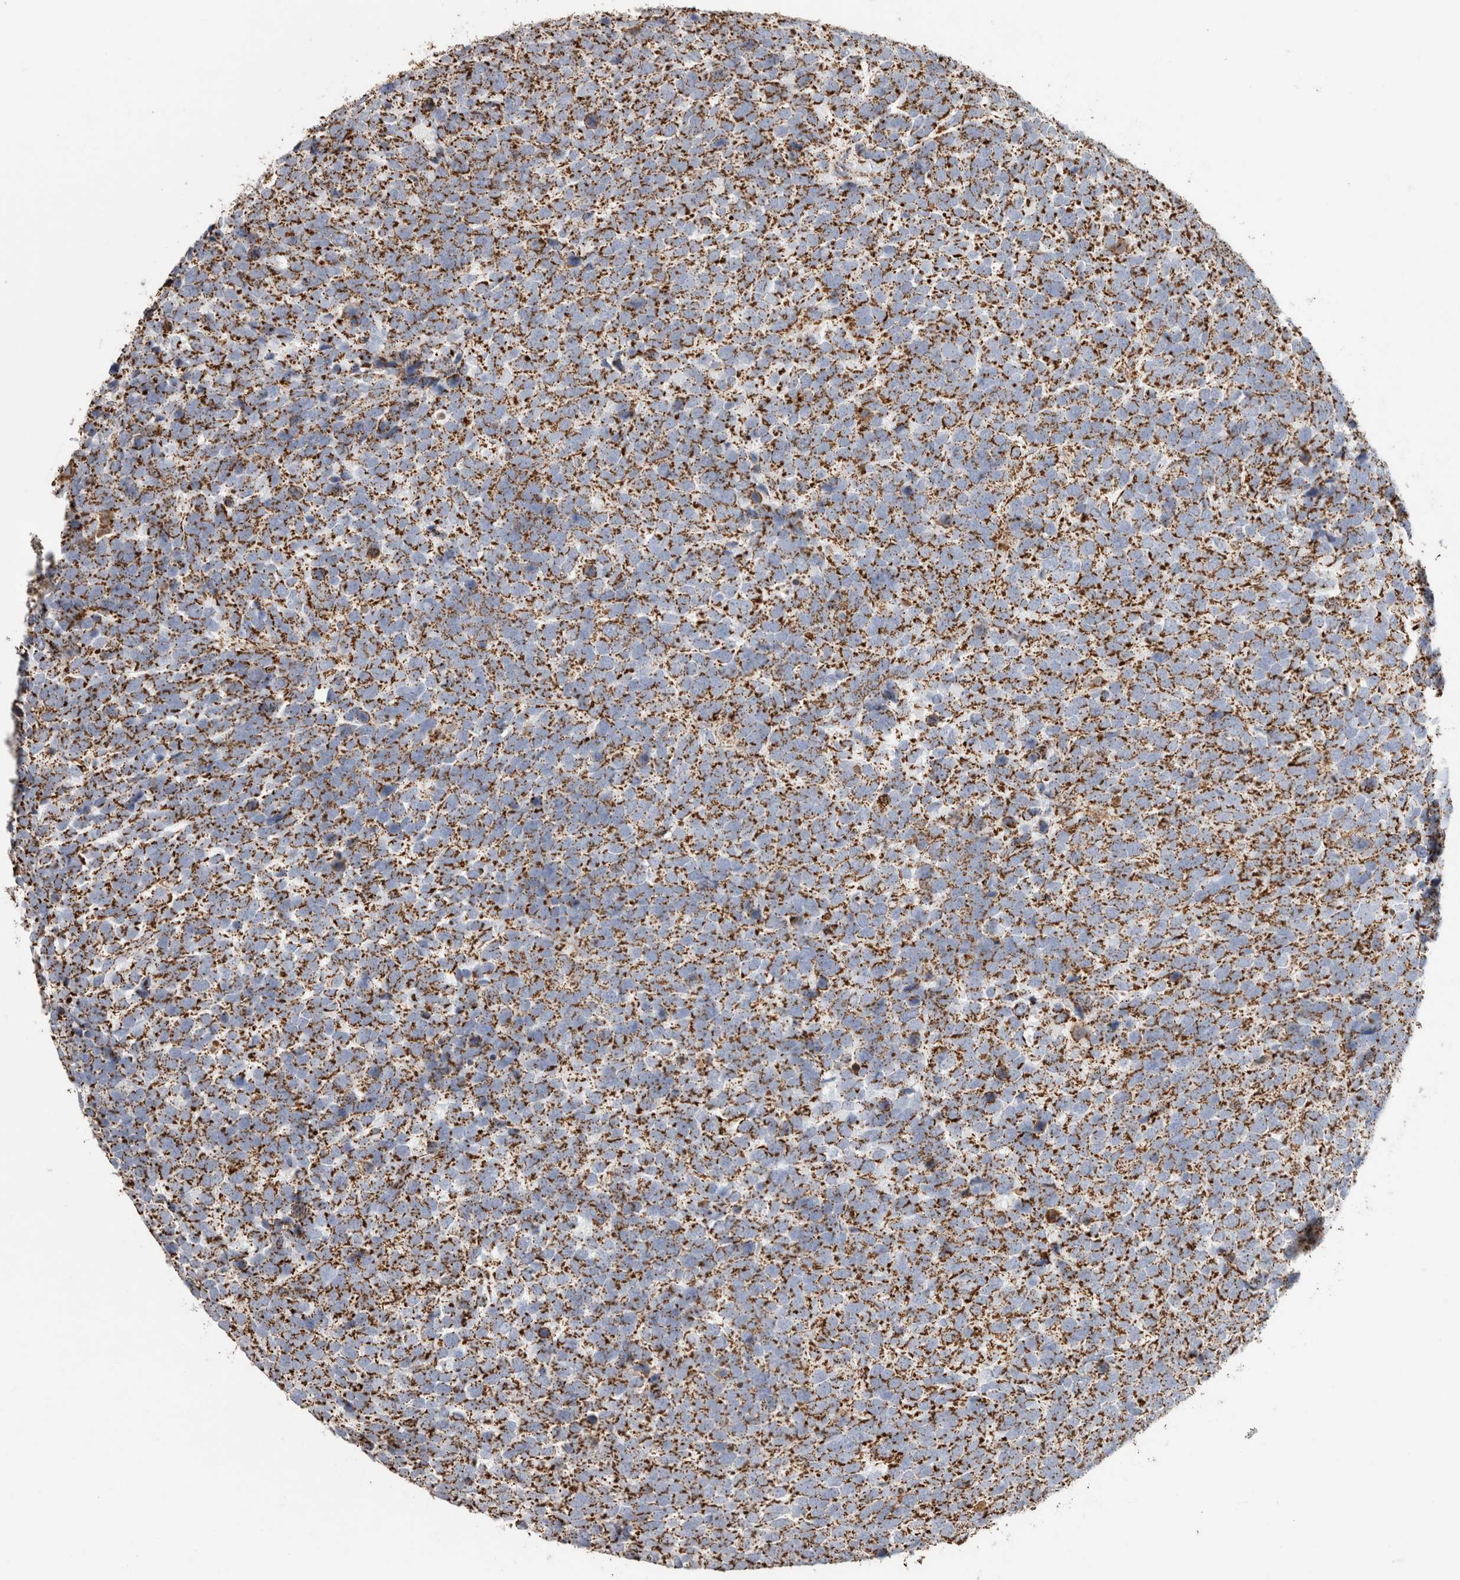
{"staining": {"intensity": "moderate", "quantity": ">75%", "location": "cytoplasmic/membranous"}, "tissue": "urothelial cancer", "cell_type": "Tumor cells", "image_type": "cancer", "snomed": [{"axis": "morphology", "description": "Urothelial carcinoma, High grade"}, {"axis": "topography", "description": "Urinary bladder"}], "caption": "Urothelial cancer stained with DAB immunohistochemistry shows medium levels of moderate cytoplasmic/membranous positivity in about >75% of tumor cells.", "gene": "C1QBP", "patient": {"sex": "female", "age": 82}}